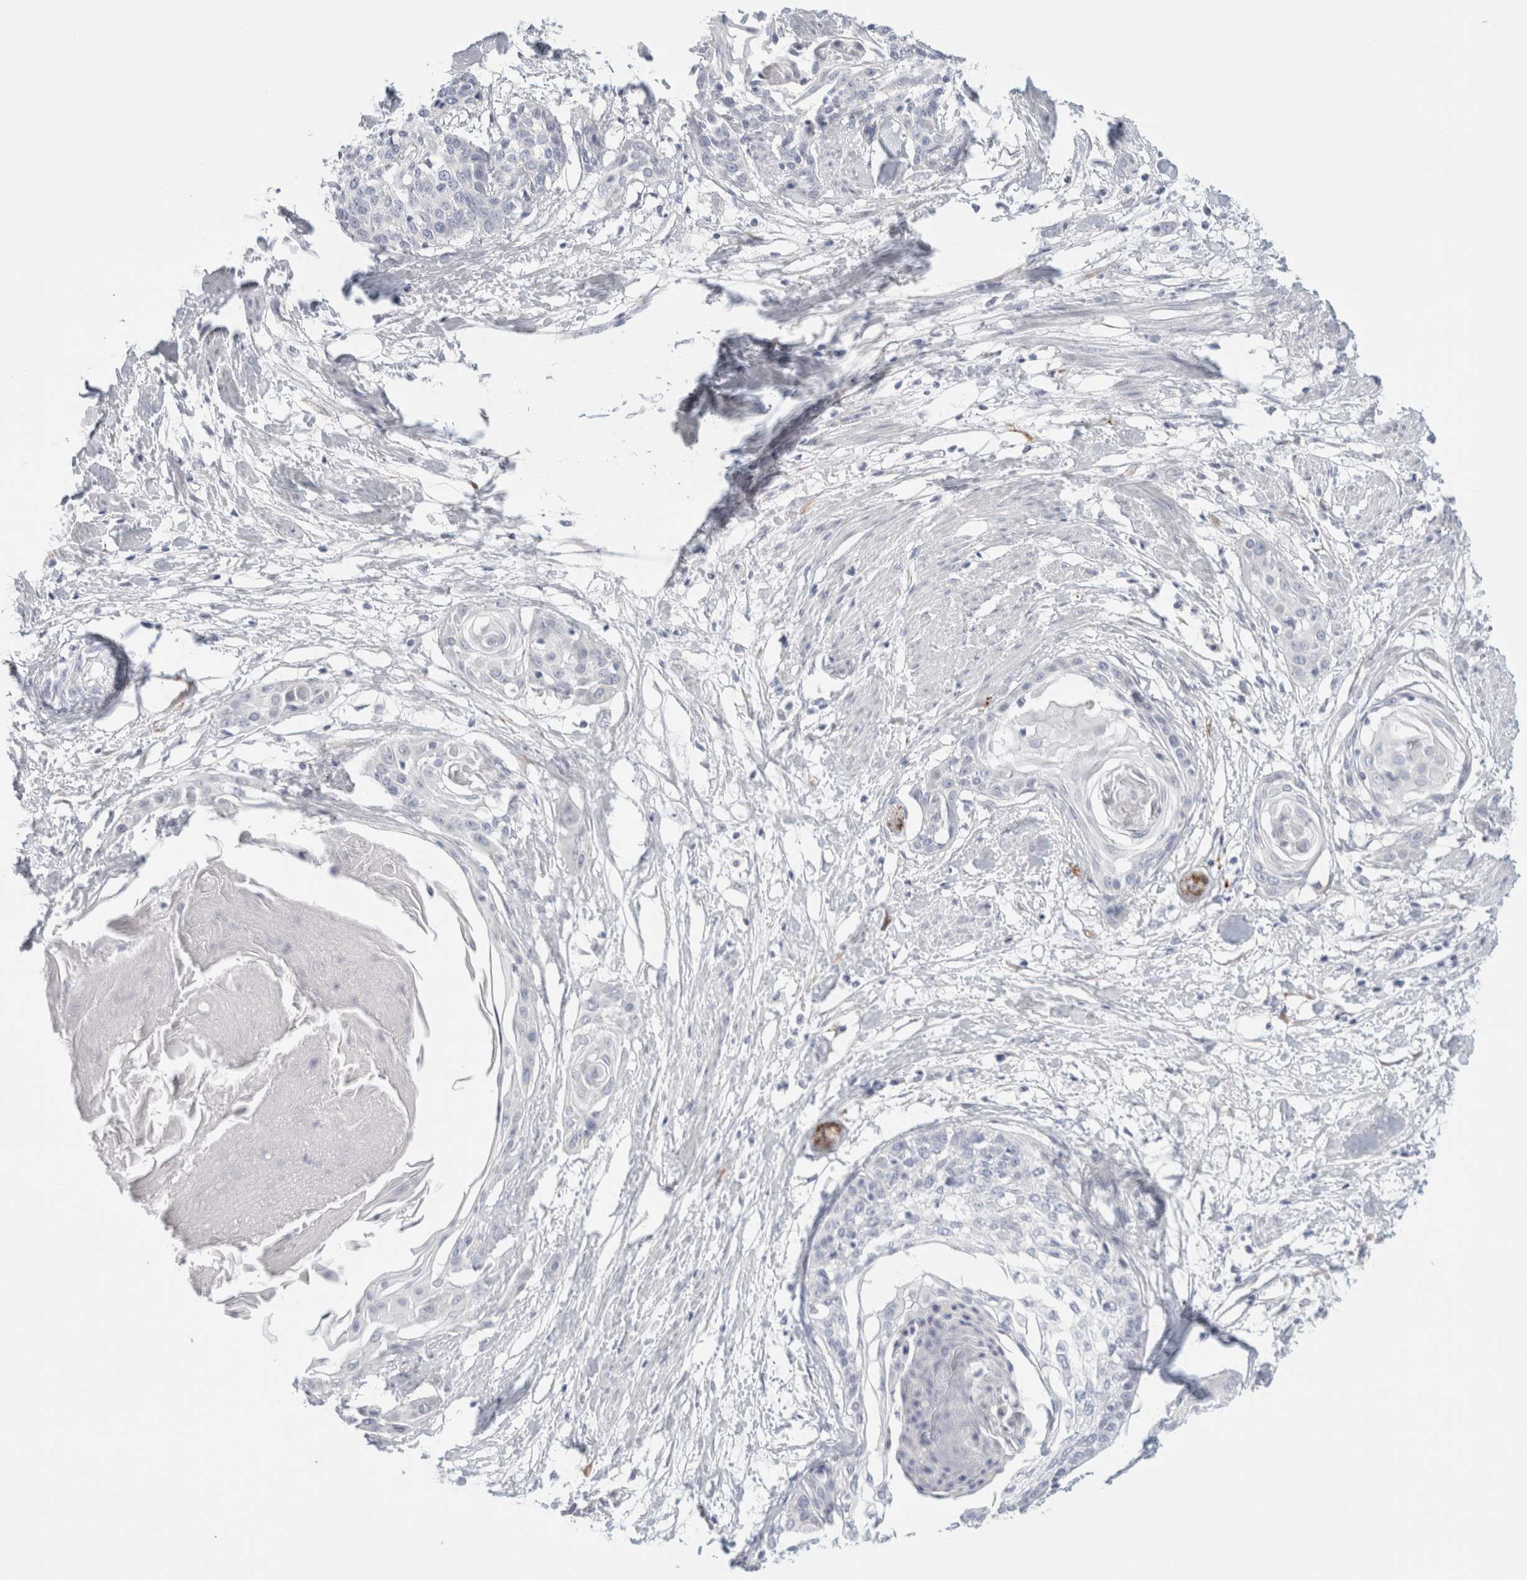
{"staining": {"intensity": "negative", "quantity": "none", "location": "none"}, "tissue": "cervical cancer", "cell_type": "Tumor cells", "image_type": "cancer", "snomed": [{"axis": "morphology", "description": "Squamous cell carcinoma, NOS"}, {"axis": "topography", "description": "Cervix"}], "caption": "Protein analysis of squamous cell carcinoma (cervical) shows no significant expression in tumor cells.", "gene": "RTN4", "patient": {"sex": "female", "age": 57}}